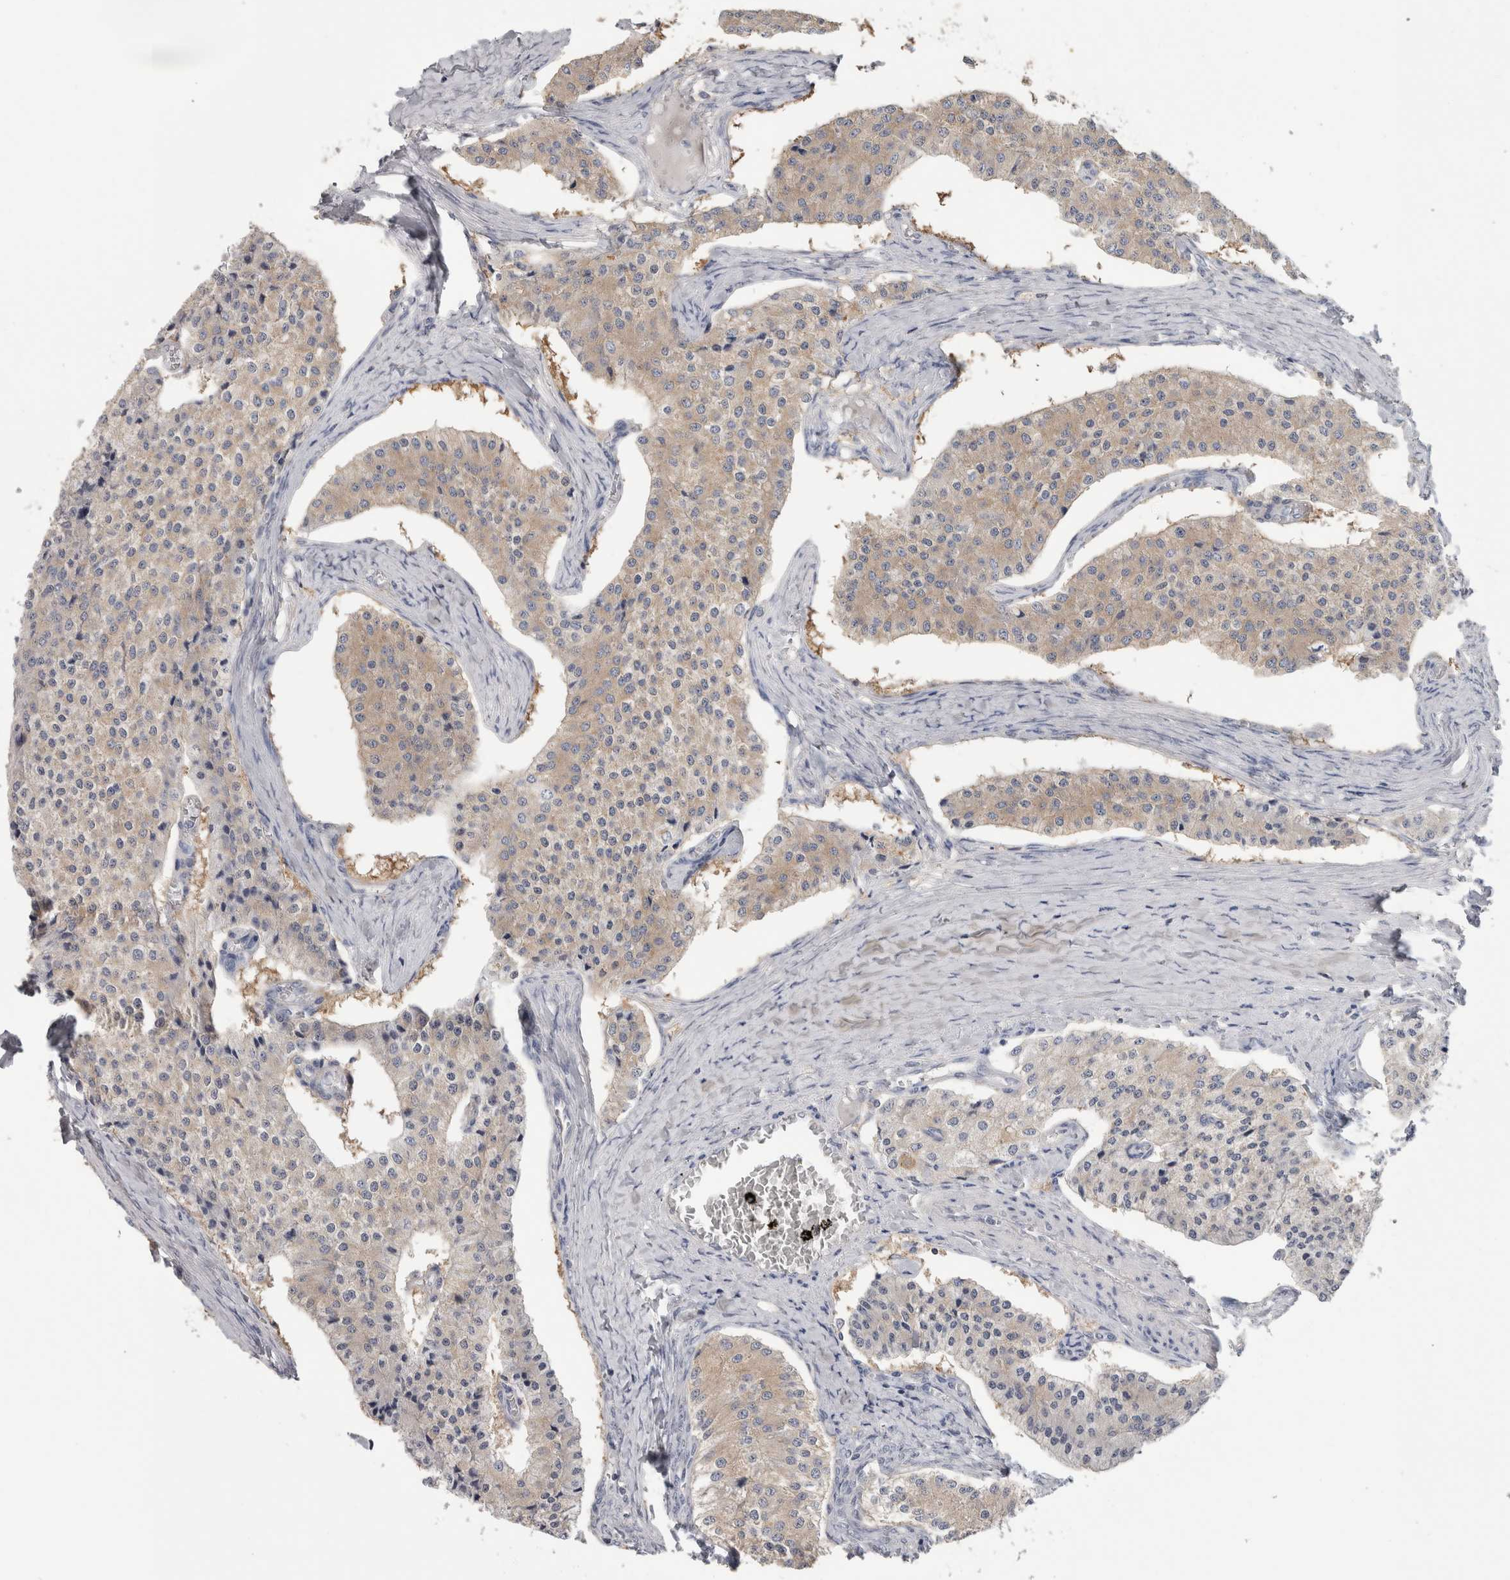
{"staining": {"intensity": "weak", "quantity": ">75%", "location": "cytoplasmic/membranous"}, "tissue": "carcinoid", "cell_type": "Tumor cells", "image_type": "cancer", "snomed": [{"axis": "morphology", "description": "Carcinoid, malignant, NOS"}, {"axis": "topography", "description": "Colon"}], "caption": "This histopathology image reveals immunohistochemistry (IHC) staining of human carcinoid, with low weak cytoplasmic/membranous expression in approximately >75% of tumor cells.", "gene": "SCRN1", "patient": {"sex": "female", "age": 52}}